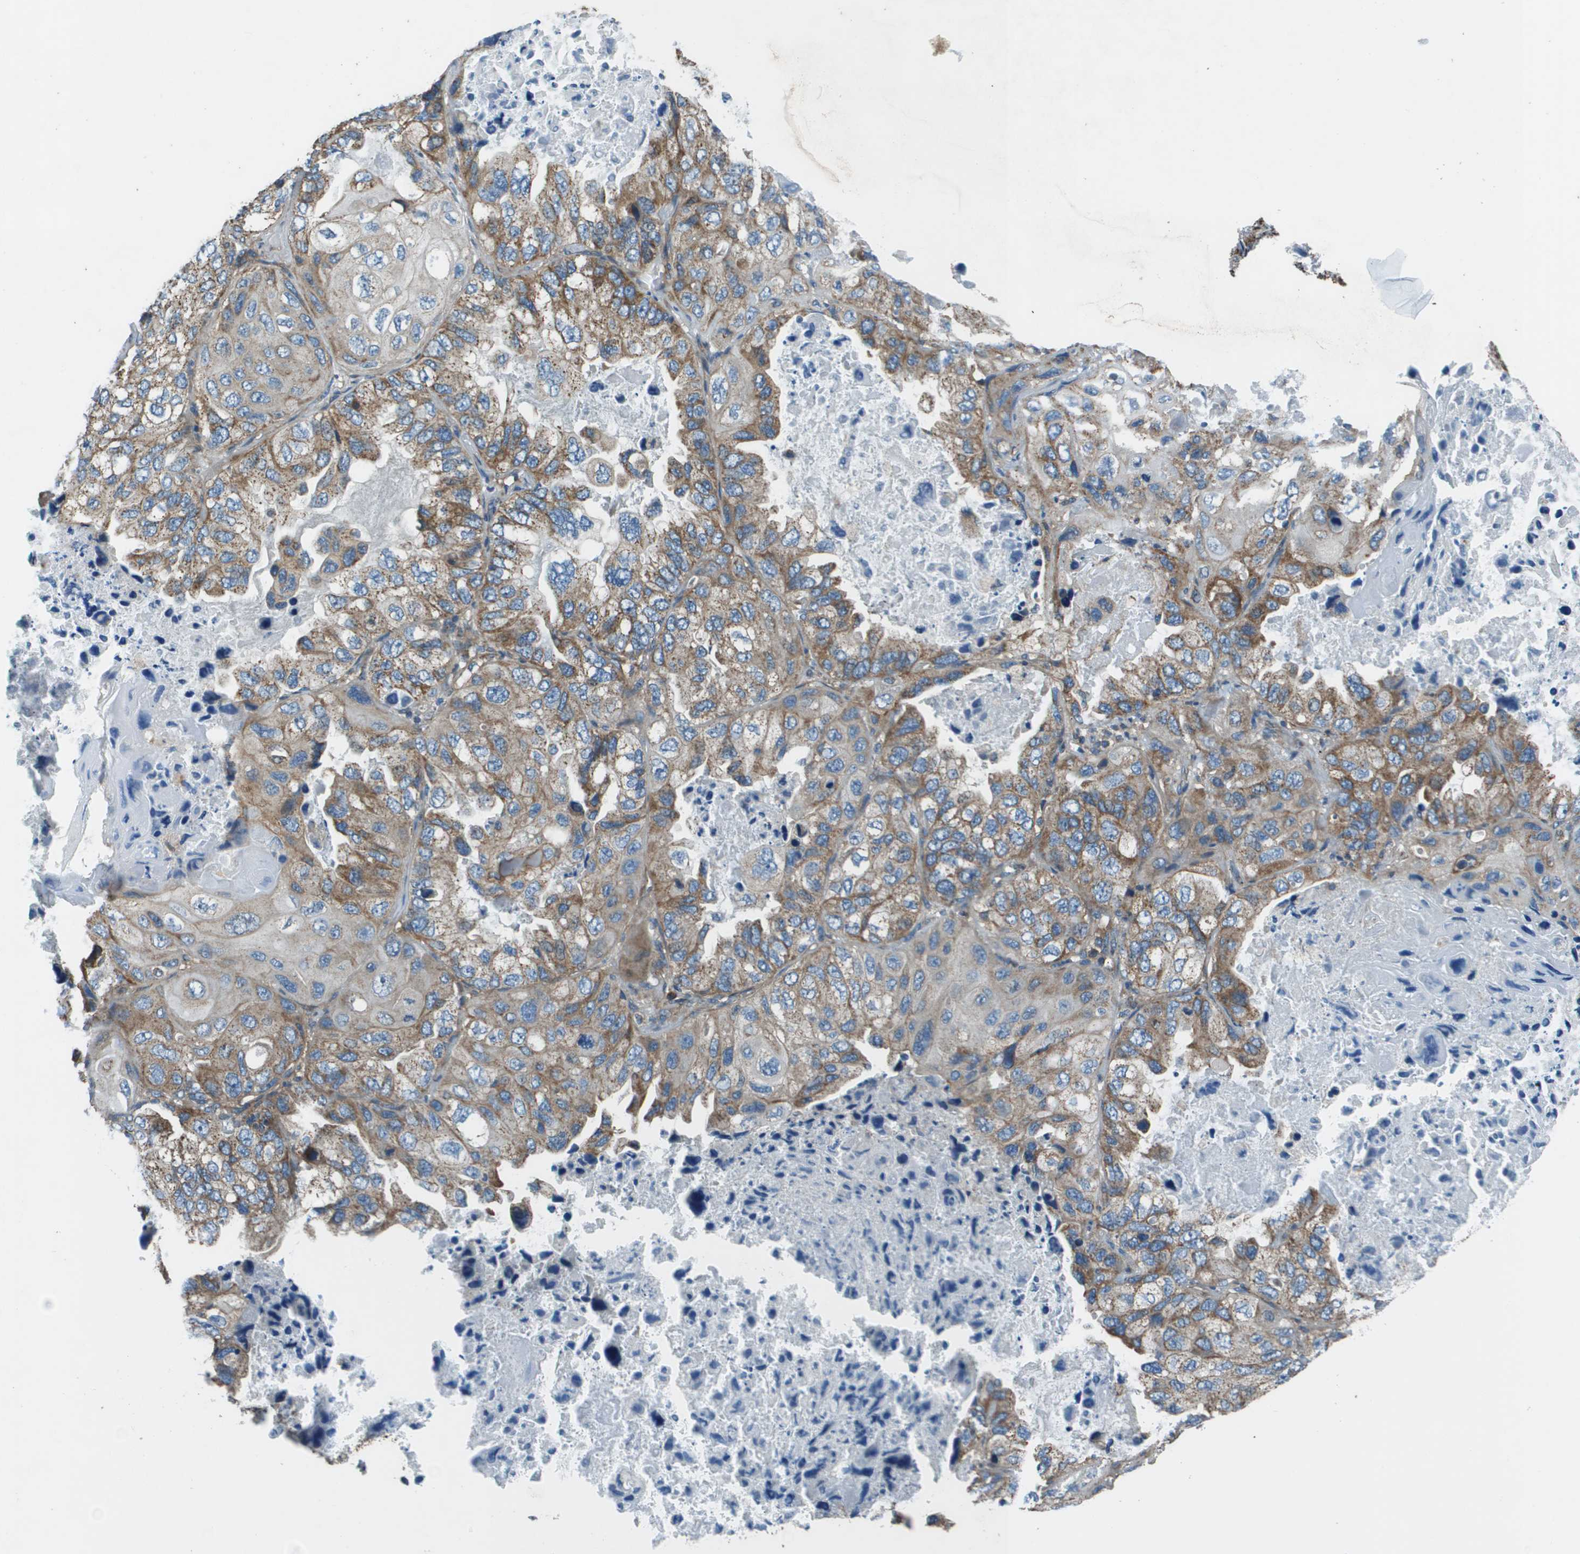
{"staining": {"intensity": "moderate", "quantity": "25%-75%", "location": "cytoplasmic/membranous"}, "tissue": "lung cancer", "cell_type": "Tumor cells", "image_type": "cancer", "snomed": [{"axis": "morphology", "description": "Squamous cell carcinoma, NOS"}, {"axis": "topography", "description": "Lung"}], "caption": "An immunohistochemistry (IHC) photomicrograph of neoplastic tissue is shown. Protein staining in brown highlights moderate cytoplasmic/membranous positivity in lung cancer within tumor cells. Using DAB (brown) and hematoxylin (blue) stains, captured at high magnification using brightfield microscopy.", "gene": "TMEM51", "patient": {"sex": "female", "age": 73}}